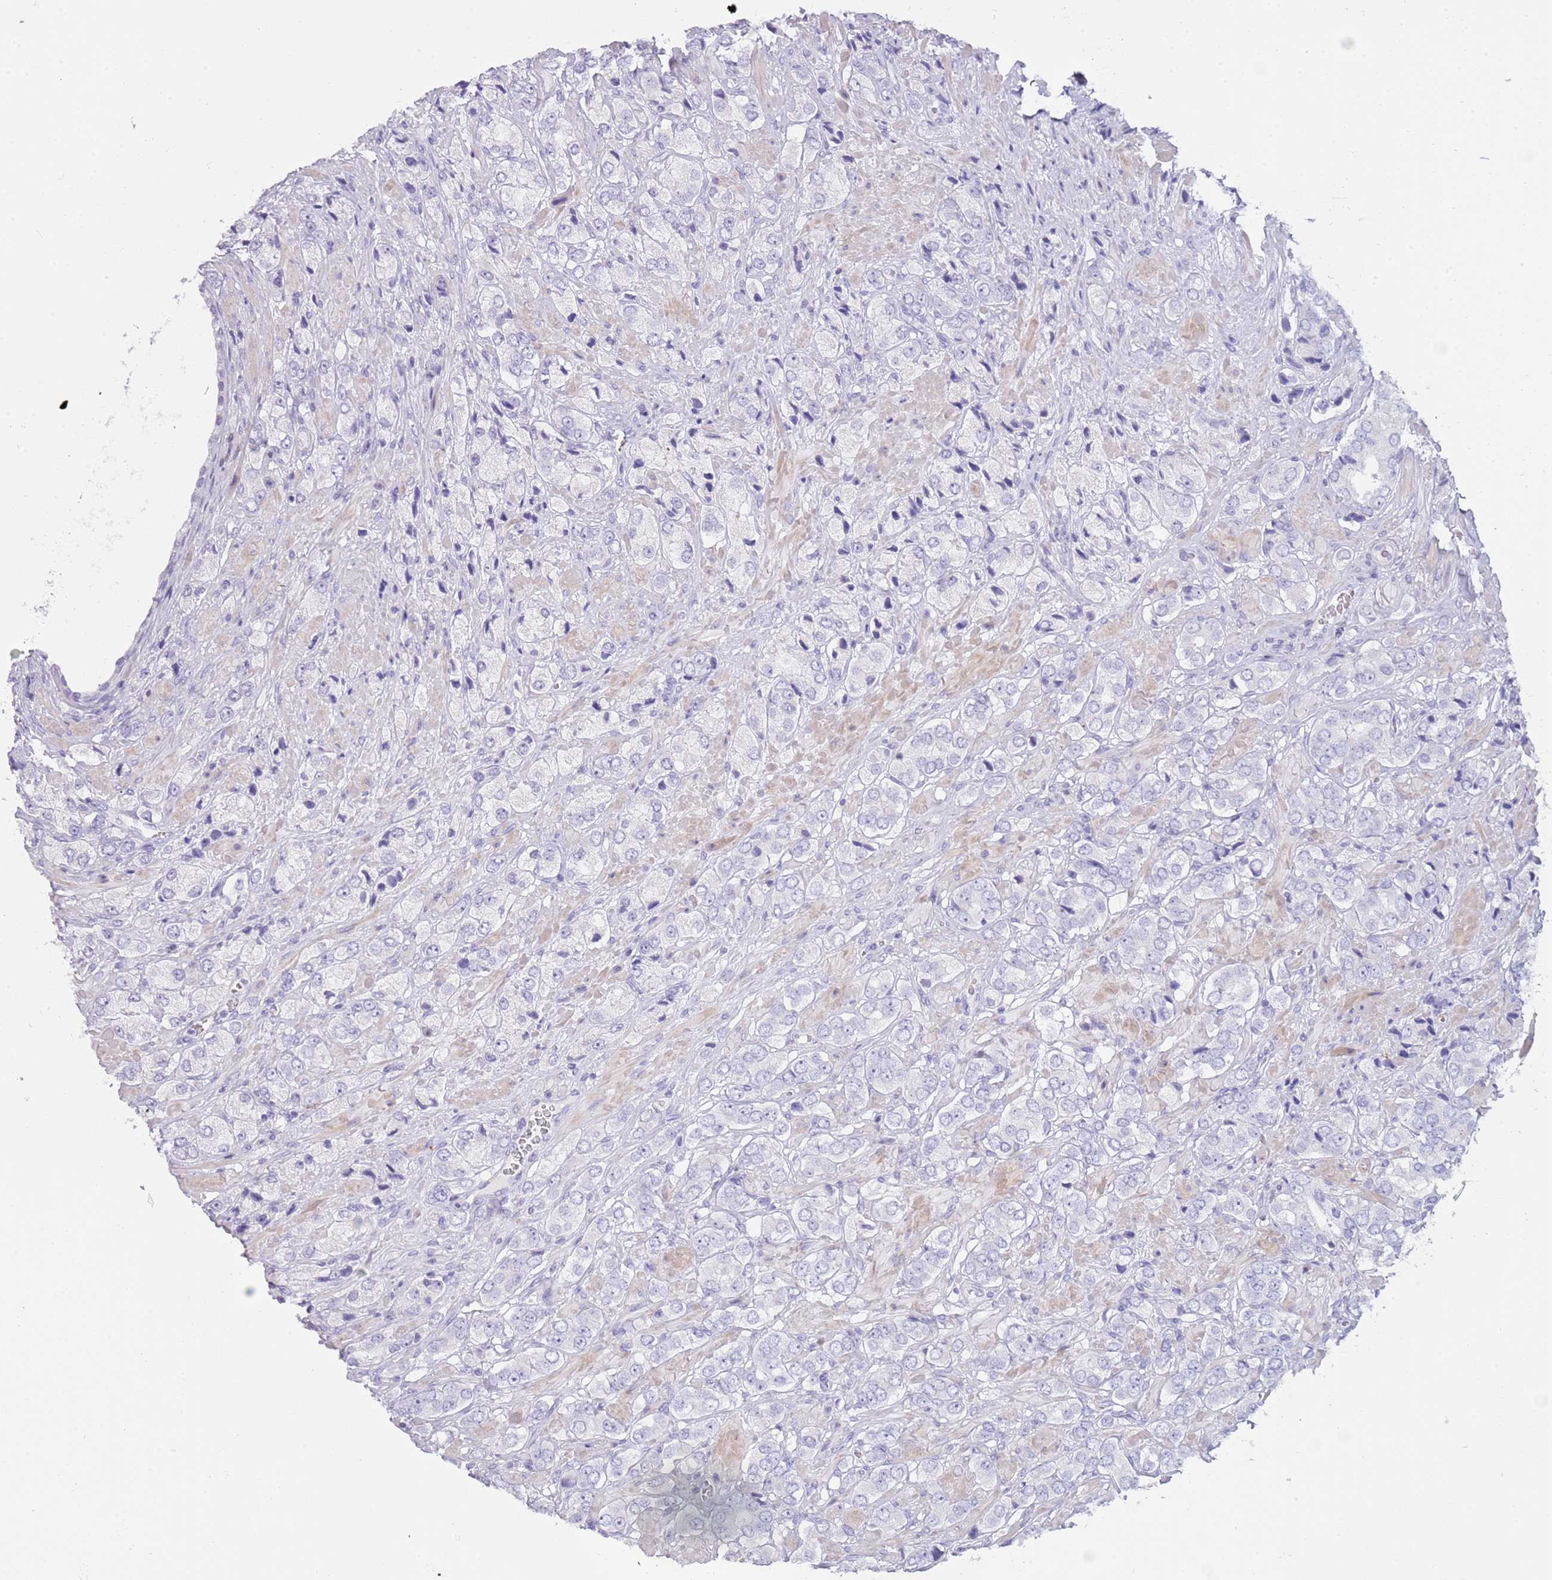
{"staining": {"intensity": "negative", "quantity": "none", "location": "none"}, "tissue": "prostate cancer", "cell_type": "Tumor cells", "image_type": "cancer", "snomed": [{"axis": "morphology", "description": "Adenocarcinoma, High grade"}, {"axis": "topography", "description": "Prostate and seminal vesicle, NOS"}], "caption": "Immunohistochemical staining of prostate high-grade adenocarcinoma displays no significant positivity in tumor cells.", "gene": "NBPF20", "patient": {"sex": "male", "age": 64}}